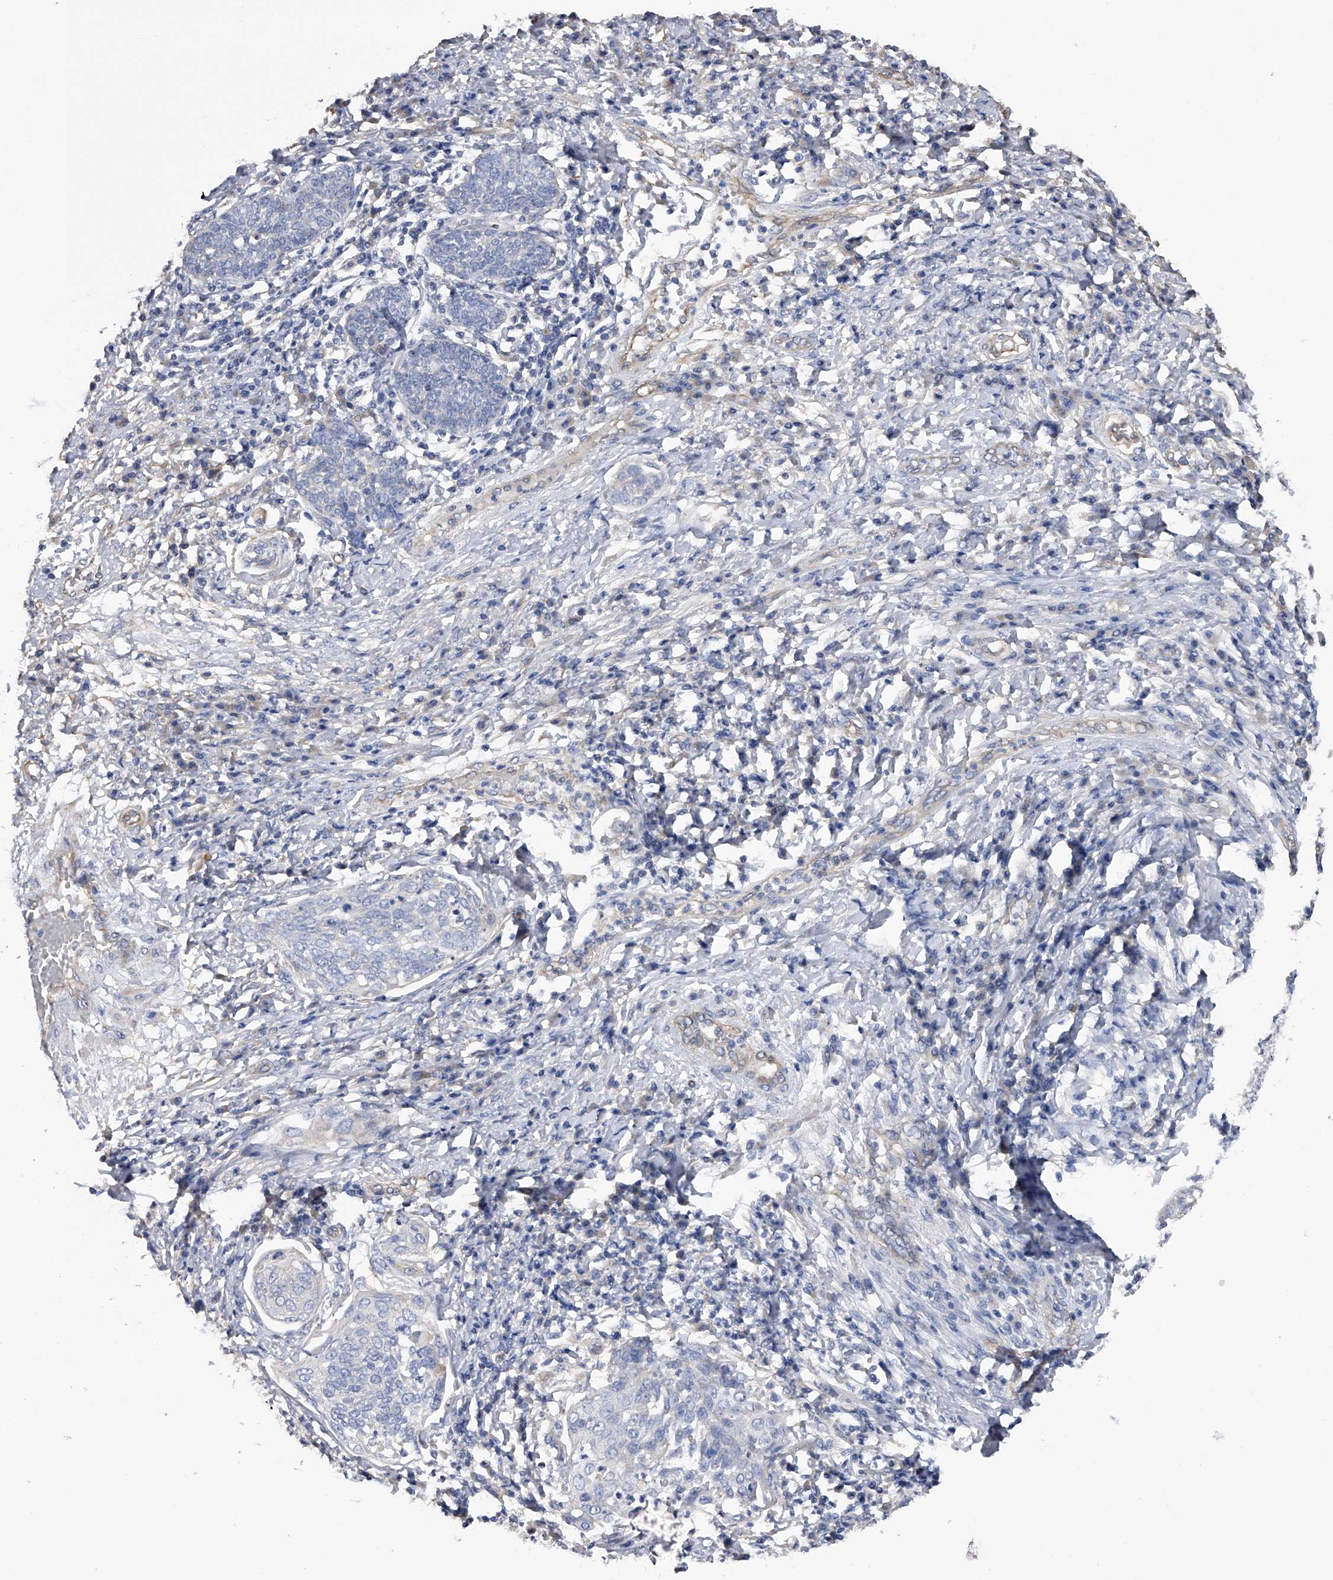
{"staining": {"intensity": "negative", "quantity": "none", "location": "none"}, "tissue": "cervical cancer", "cell_type": "Tumor cells", "image_type": "cancer", "snomed": [{"axis": "morphology", "description": "Squamous cell carcinoma, NOS"}, {"axis": "topography", "description": "Cervix"}], "caption": "The image shows no staining of tumor cells in cervical cancer.", "gene": "RWDD2A", "patient": {"sex": "female", "age": 34}}